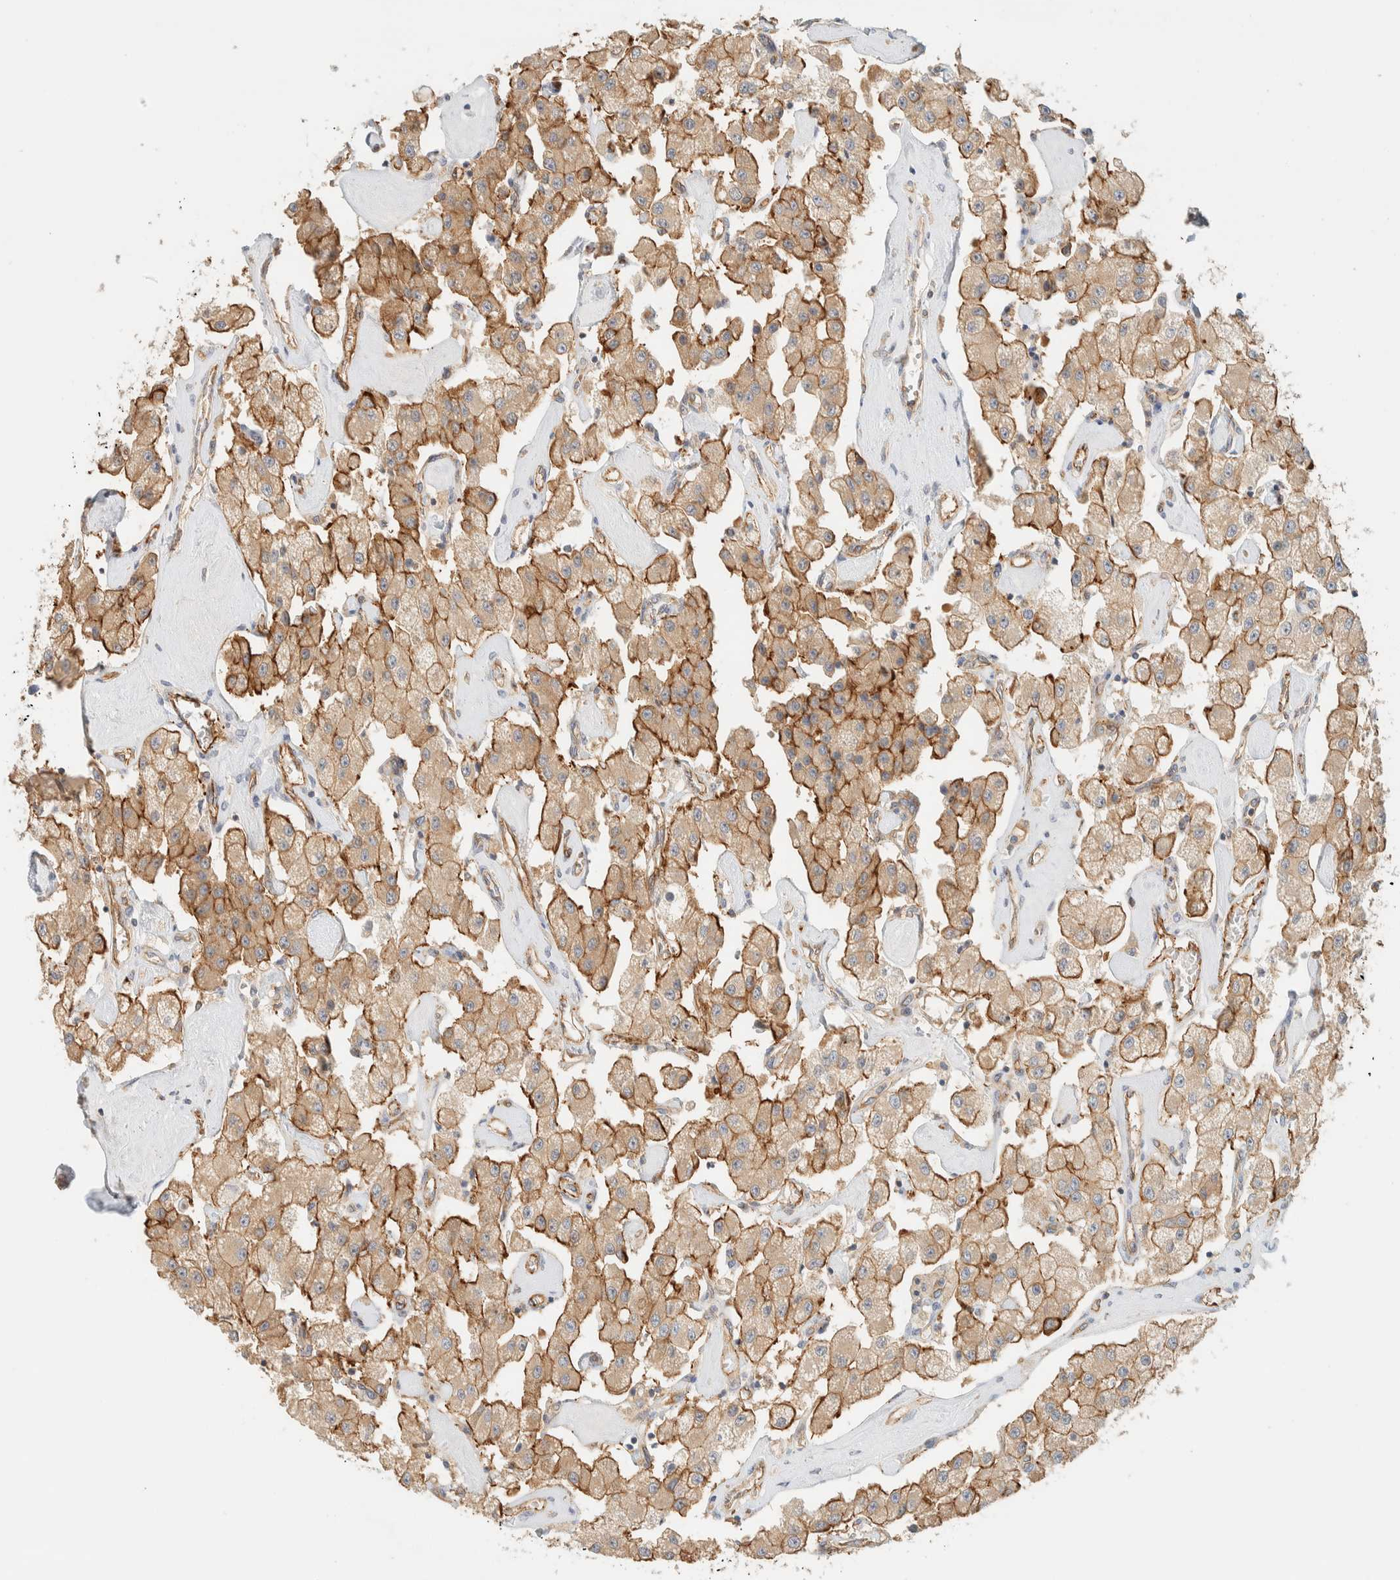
{"staining": {"intensity": "moderate", "quantity": ">75%", "location": "cytoplasmic/membranous"}, "tissue": "carcinoid", "cell_type": "Tumor cells", "image_type": "cancer", "snomed": [{"axis": "morphology", "description": "Carcinoid, malignant, NOS"}, {"axis": "topography", "description": "Pancreas"}], "caption": "Immunohistochemical staining of human carcinoid shows moderate cytoplasmic/membranous protein expression in approximately >75% of tumor cells.", "gene": "LIMA1", "patient": {"sex": "male", "age": 41}}